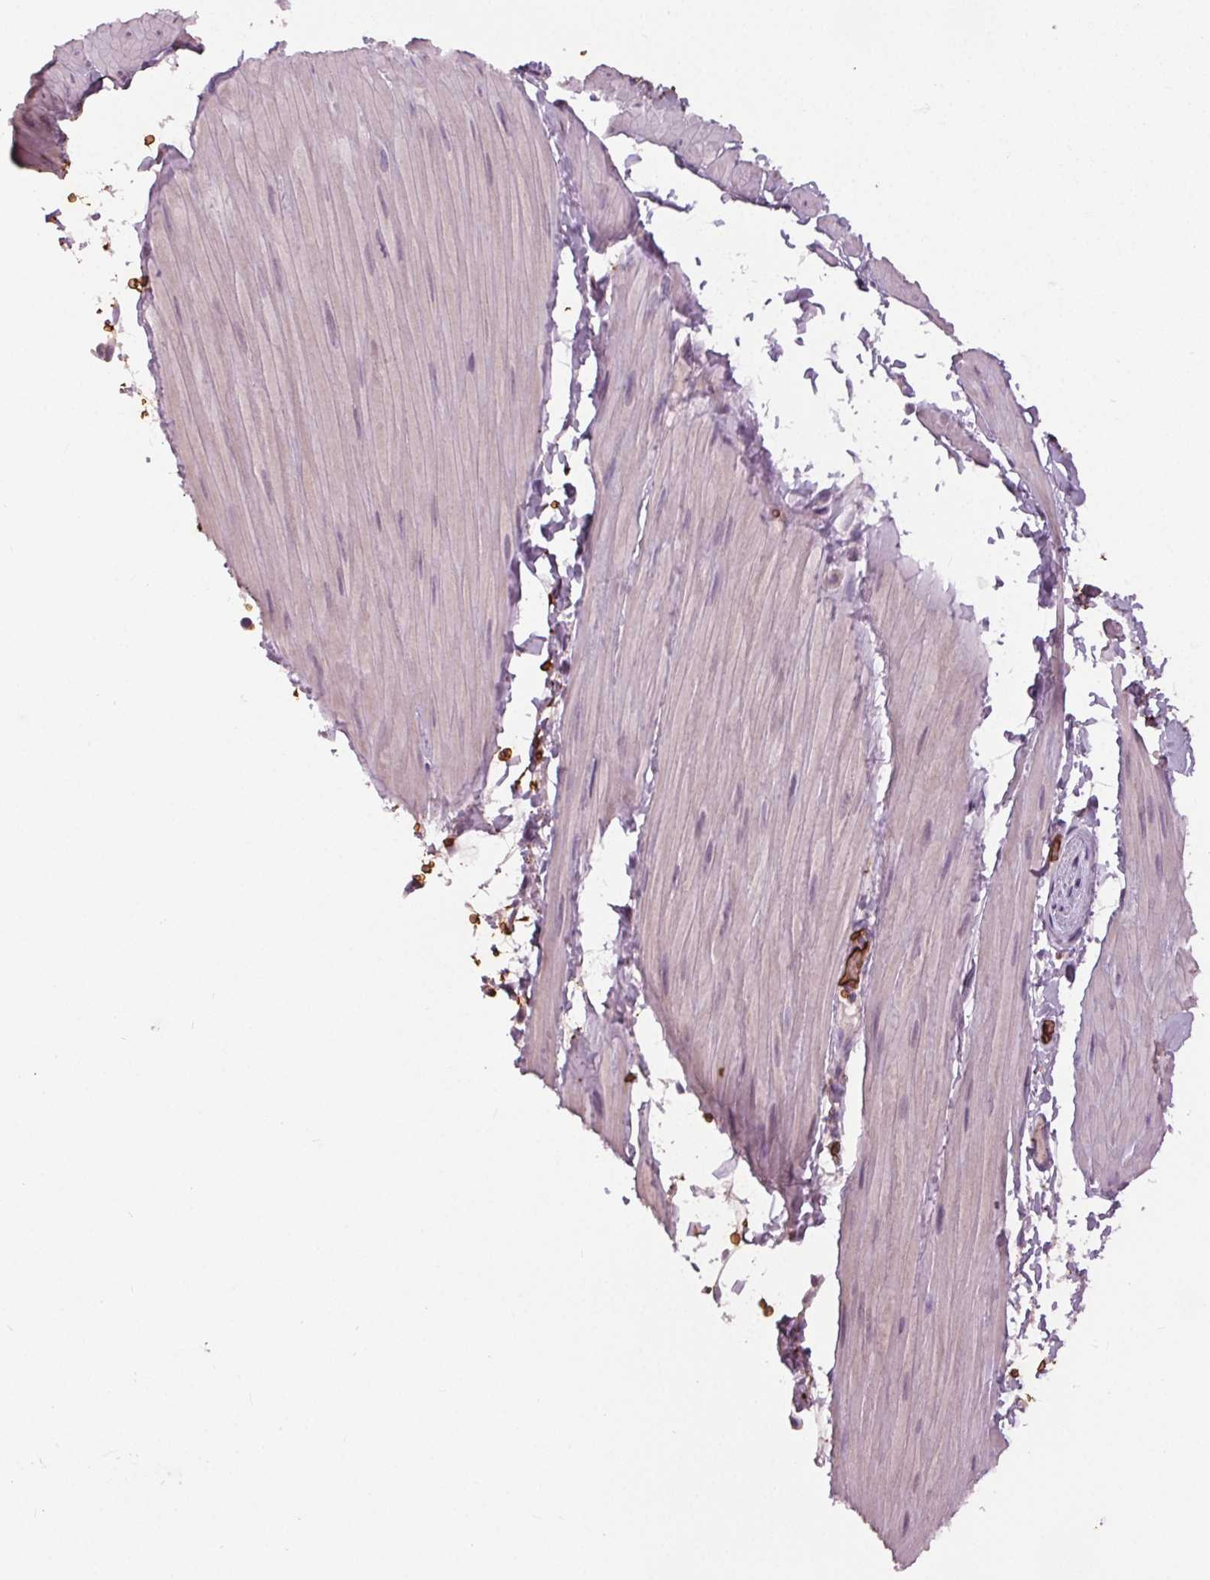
{"staining": {"intensity": "negative", "quantity": "none", "location": "none"}, "tissue": "adipose tissue", "cell_type": "Adipocytes", "image_type": "normal", "snomed": [{"axis": "morphology", "description": "Normal tissue, NOS"}, {"axis": "topography", "description": "Smooth muscle"}, {"axis": "topography", "description": "Peripheral nerve tissue"}], "caption": "A histopathology image of human adipose tissue is negative for staining in adipocytes. Nuclei are stained in blue.", "gene": "SLC4A1", "patient": {"sex": "male", "age": 58}}